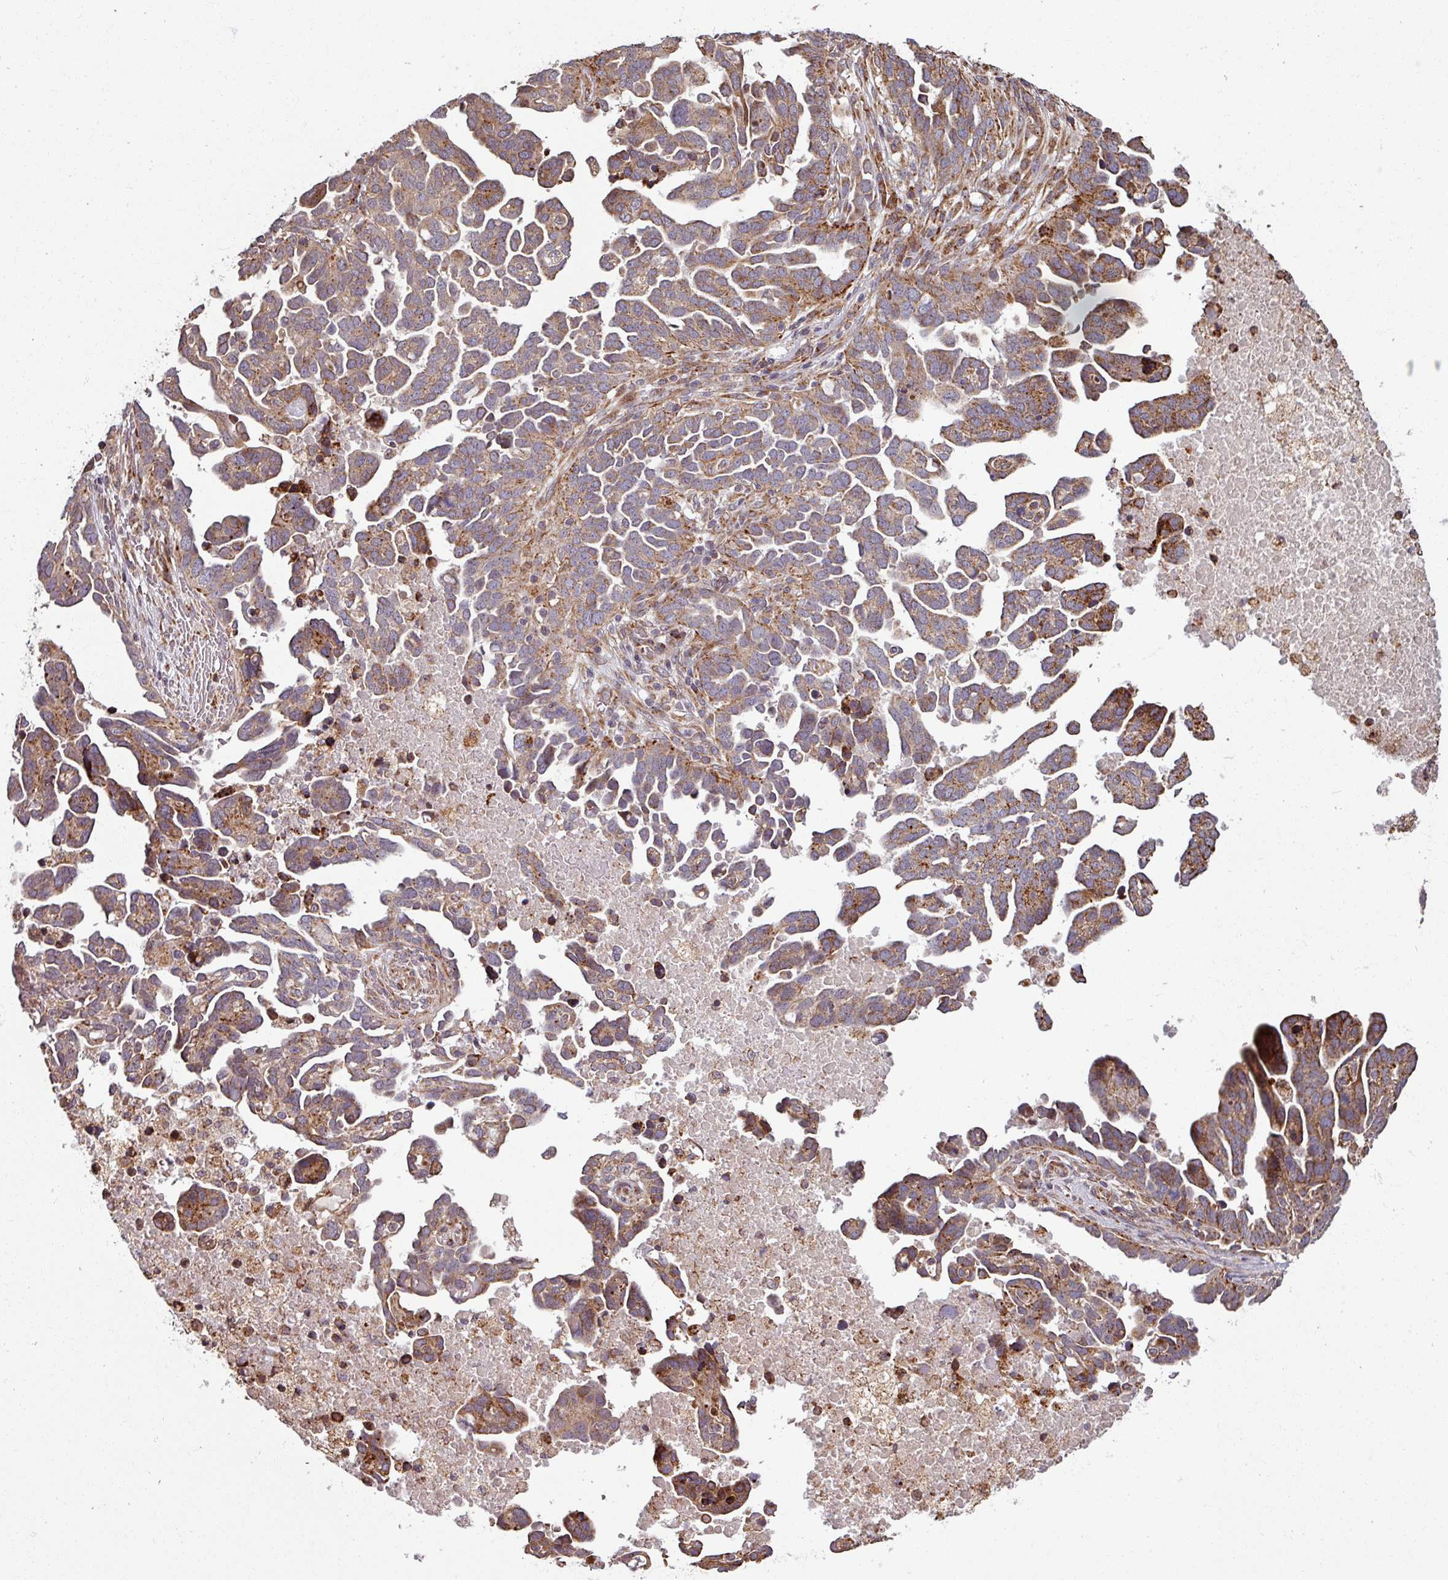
{"staining": {"intensity": "moderate", "quantity": ">75%", "location": "cytoplasmic/membranous"}, "tissue": "ovarian cancer", "cell_type": "Tumor cells", "image_type": "cancer", "snomed": [{"axis": "morphology", "description": "Cystadenocarcinoma, serous, NOS"}, {"axis": "topography", "description": "Ovary"}], "caption": "Moderate cytoplasmic/membranous expression for a protein is seen in approximately >75% of tumor cells of ovarian cancer (serous cystadenocarcinoma) using immunohistochemistry.", "gene": "MAGT1", "patient": {"sex": "female", "age": 54}}